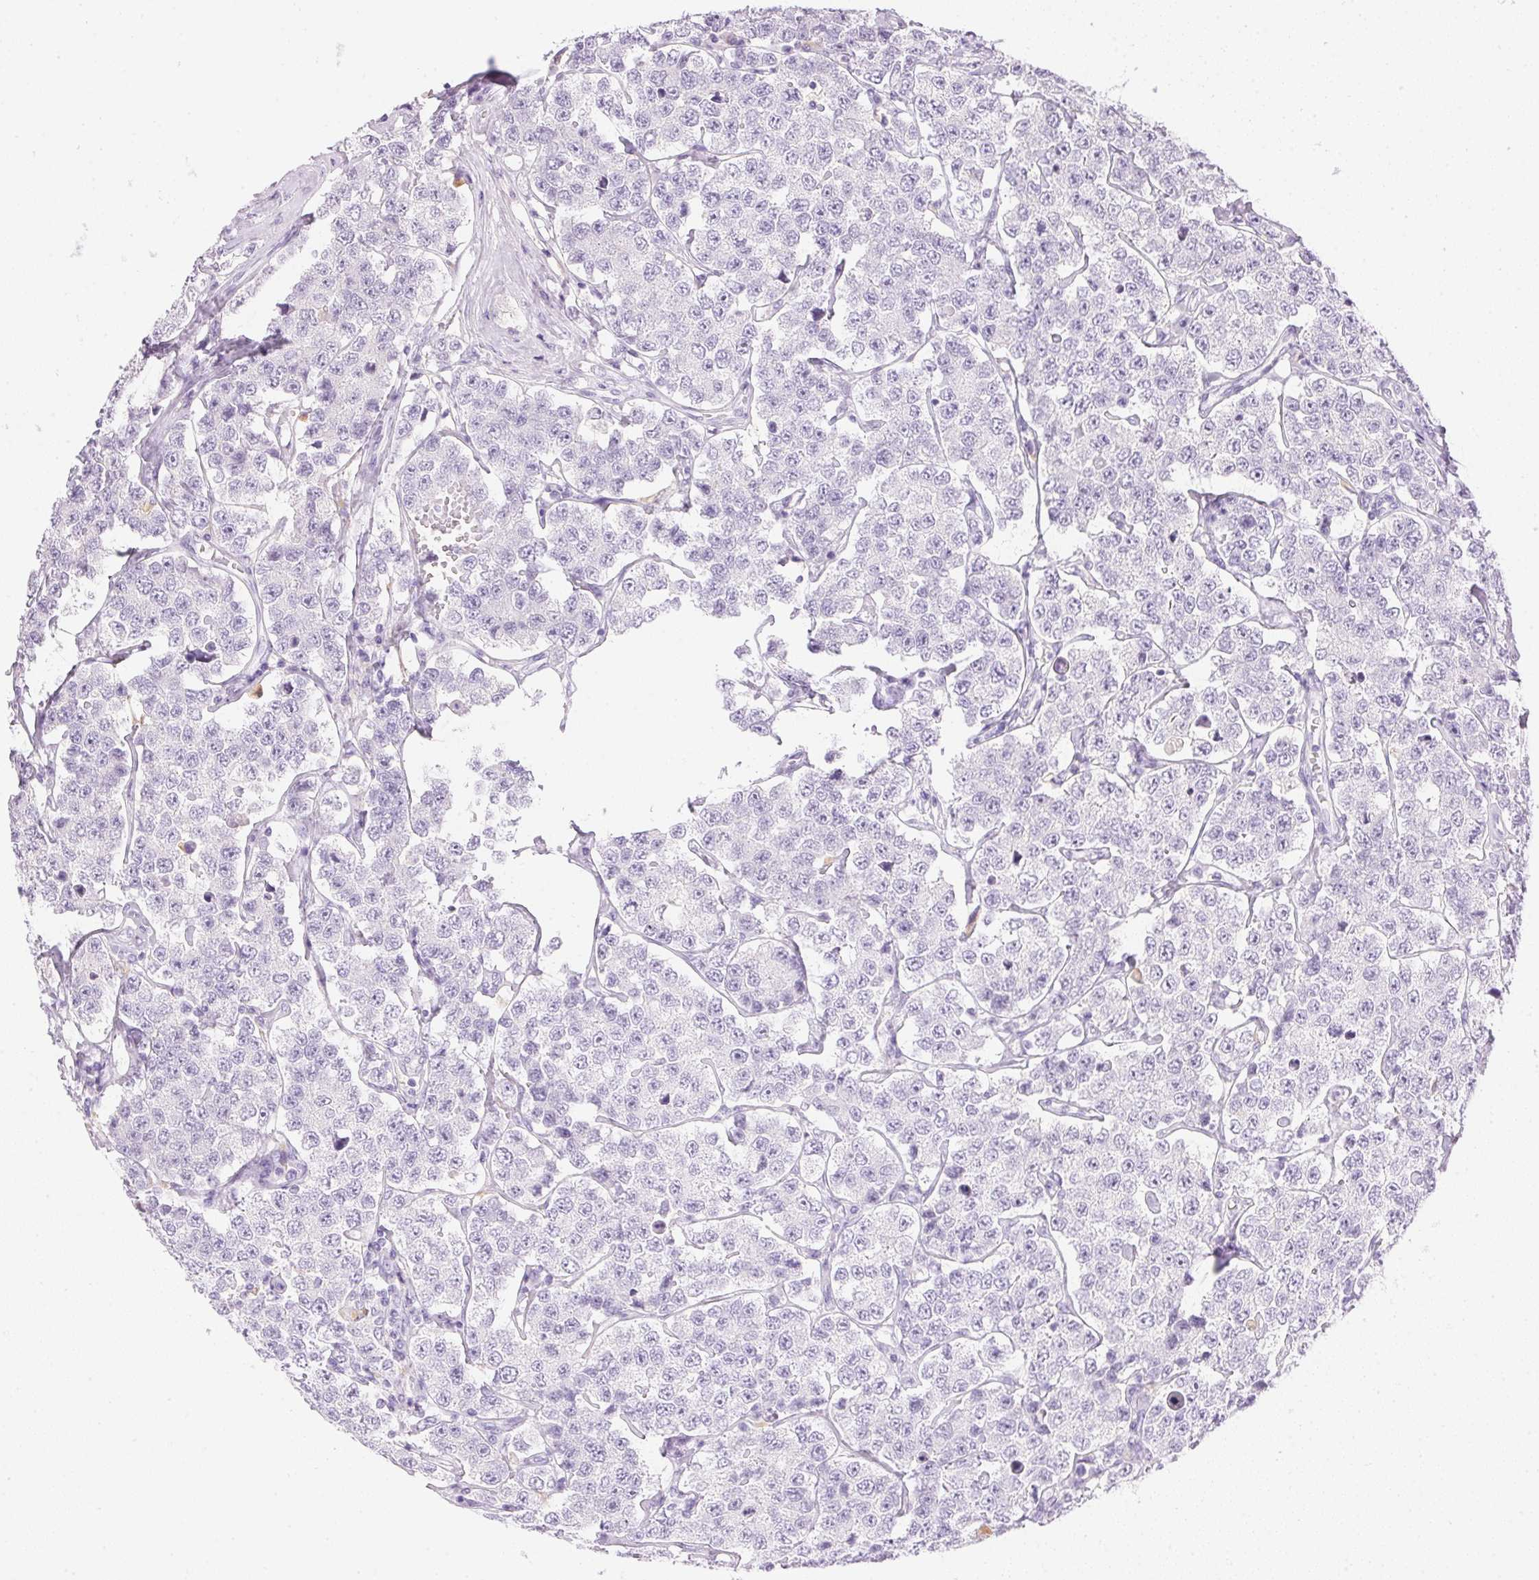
{"staining": {"intensity": "negative", "quantity": "none", "location": "none"}, "tissue": "testis cancer", "cell_type": "Tumor cells", "image_type": "cancer", "snomed": [{"axis": "morphology", "description": "Seminoma, NOS"}, {"axis": "topography", "description": "Testis"}], "caption": "Micrograph shows no protein positivity in tumor cells of testis cancer tissue. (DAB (3,3'-diaminobenzidine) IHC with hematoxylin counter stain).", "gene": "ATP6V1G3", "patient": {"sex": "male", "age": 34}}